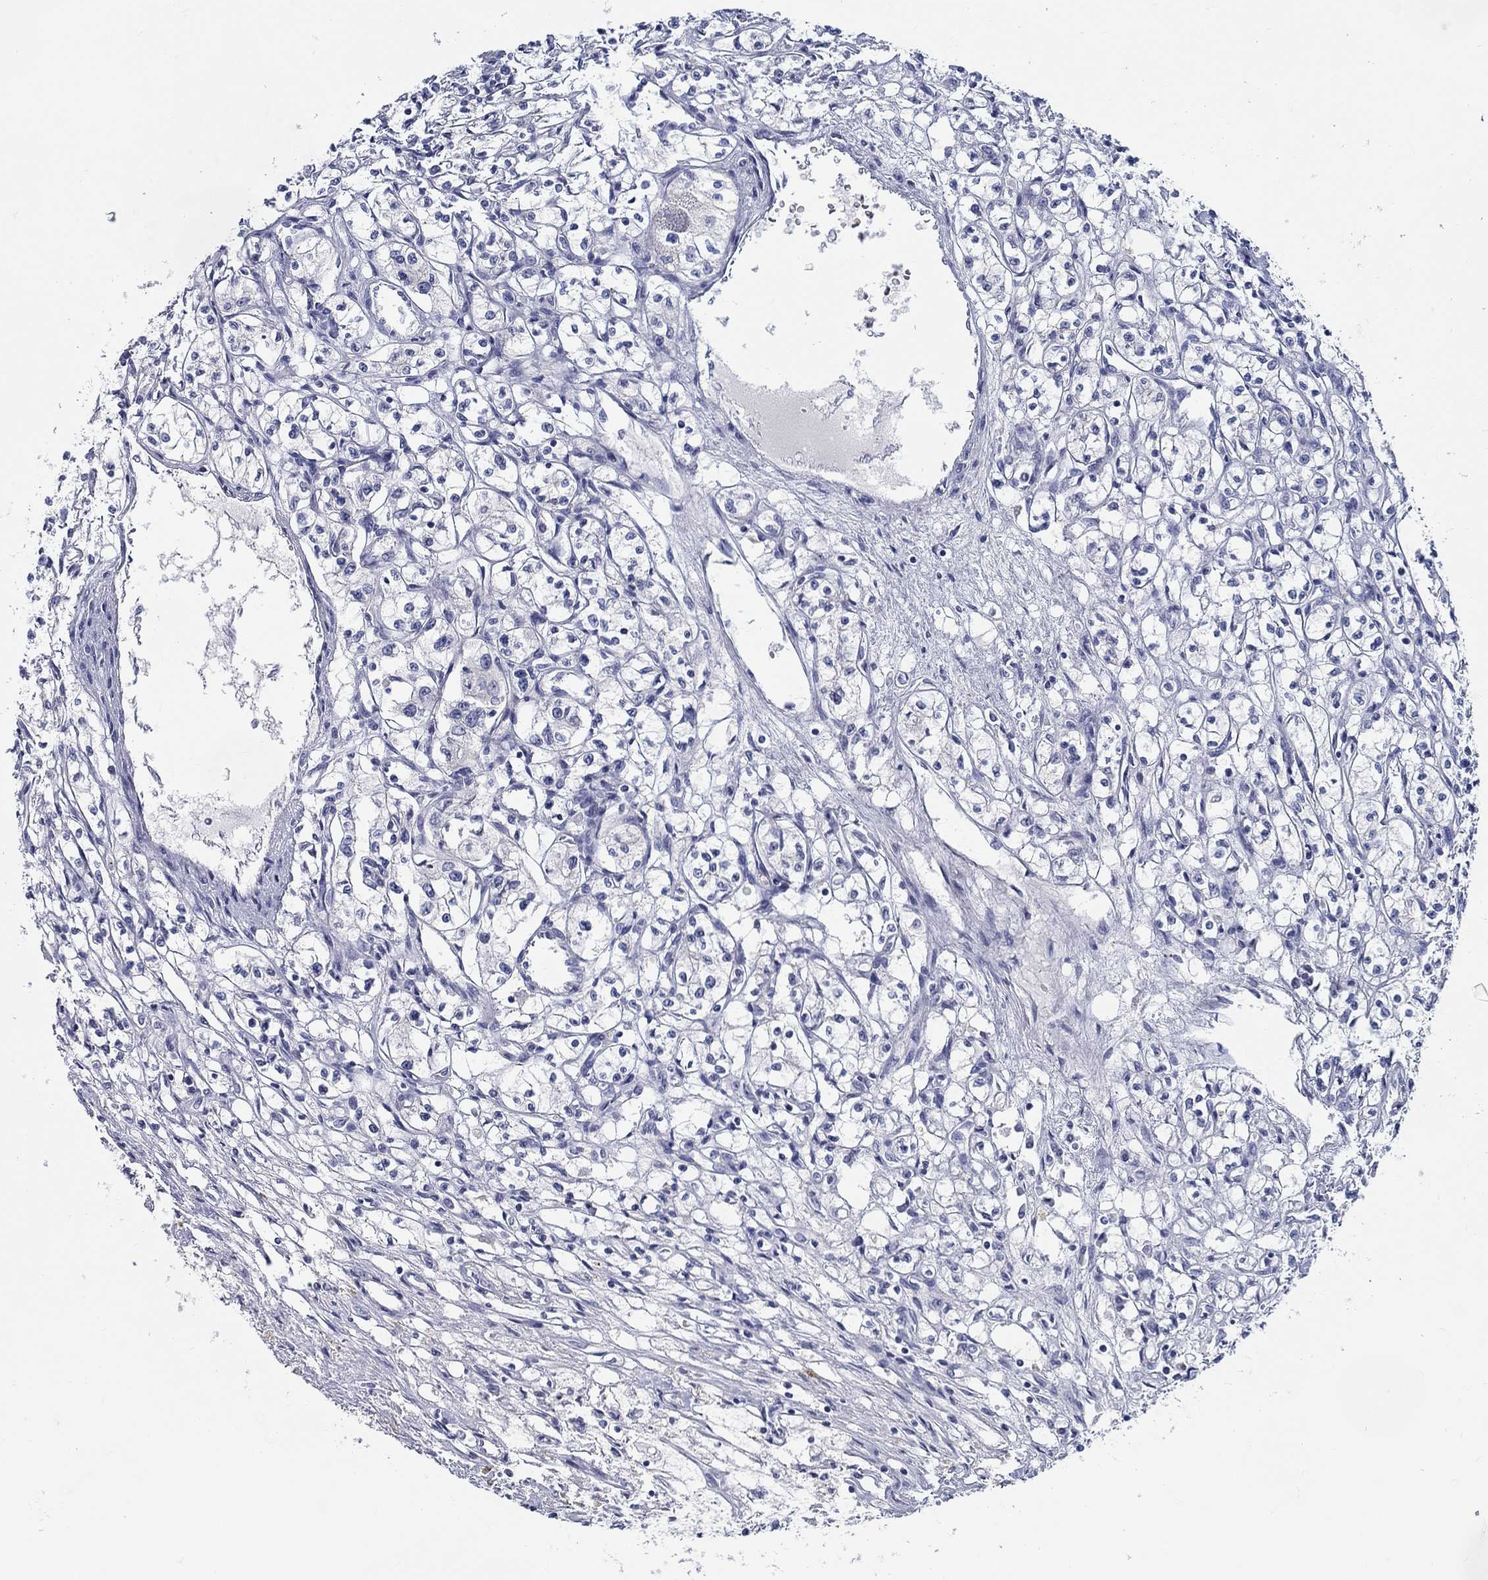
{"staining": {"intensity": "negative", "quantity": "none", "location": "none"}, "tissue": "renal cancer", "cell_type": "Tumor cells", "image_type": "cancer", "snomed": [{"axis": "morphology", "description": "Adenocarcinoma, NOS"}, {"axis": "topography", "description": "Kidney"}], "caption": "Immunohistochemistry photomicrograph of human renal adenocarcinoma stained for a protein (brown), which reveals no staining in tumor cells.", "gene": "RAP1GAP", "patient": {"sex": "male", "age": 56}}